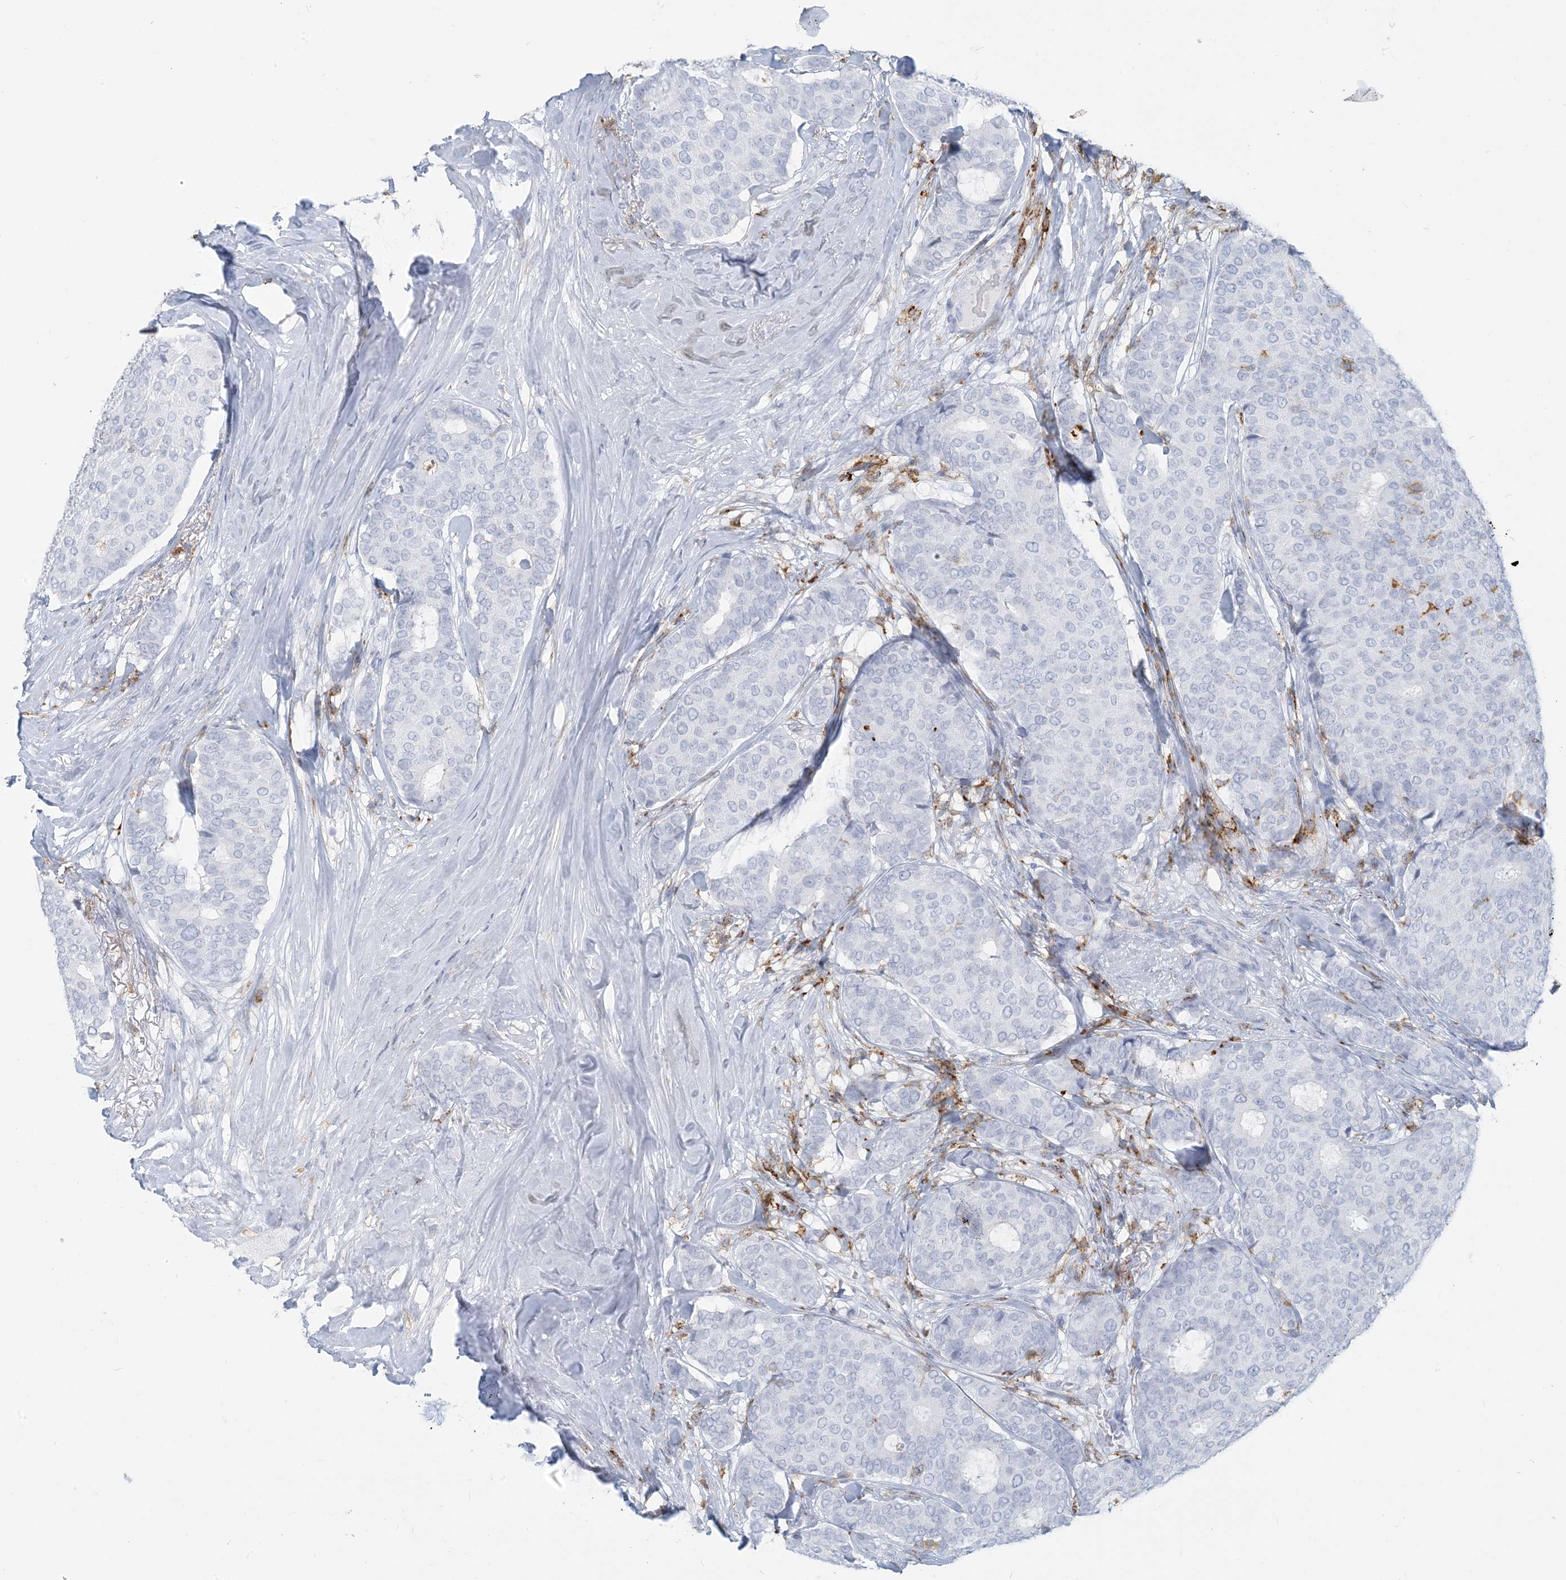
{"staining": {"intensity": "negative", "quantity": "none", "location": "none"}, "tissue": "breast cancer", "cell_type": "Tumor cells", "image_type": "cancer", "snomed": [{"axis": "morphology", "description": "Duct carcinoma"}, {"axis": "topography", "description": "Breast"}], "caption": "An immunohistochemistry histopathology image of invasive ductal carcinoma (breast) is shown. There is no staining in tumor cells of invasive ductal carcinoma (breast).", "gene": "HLA-DRB1", "patient": {"sex": "female", "age": 75}}